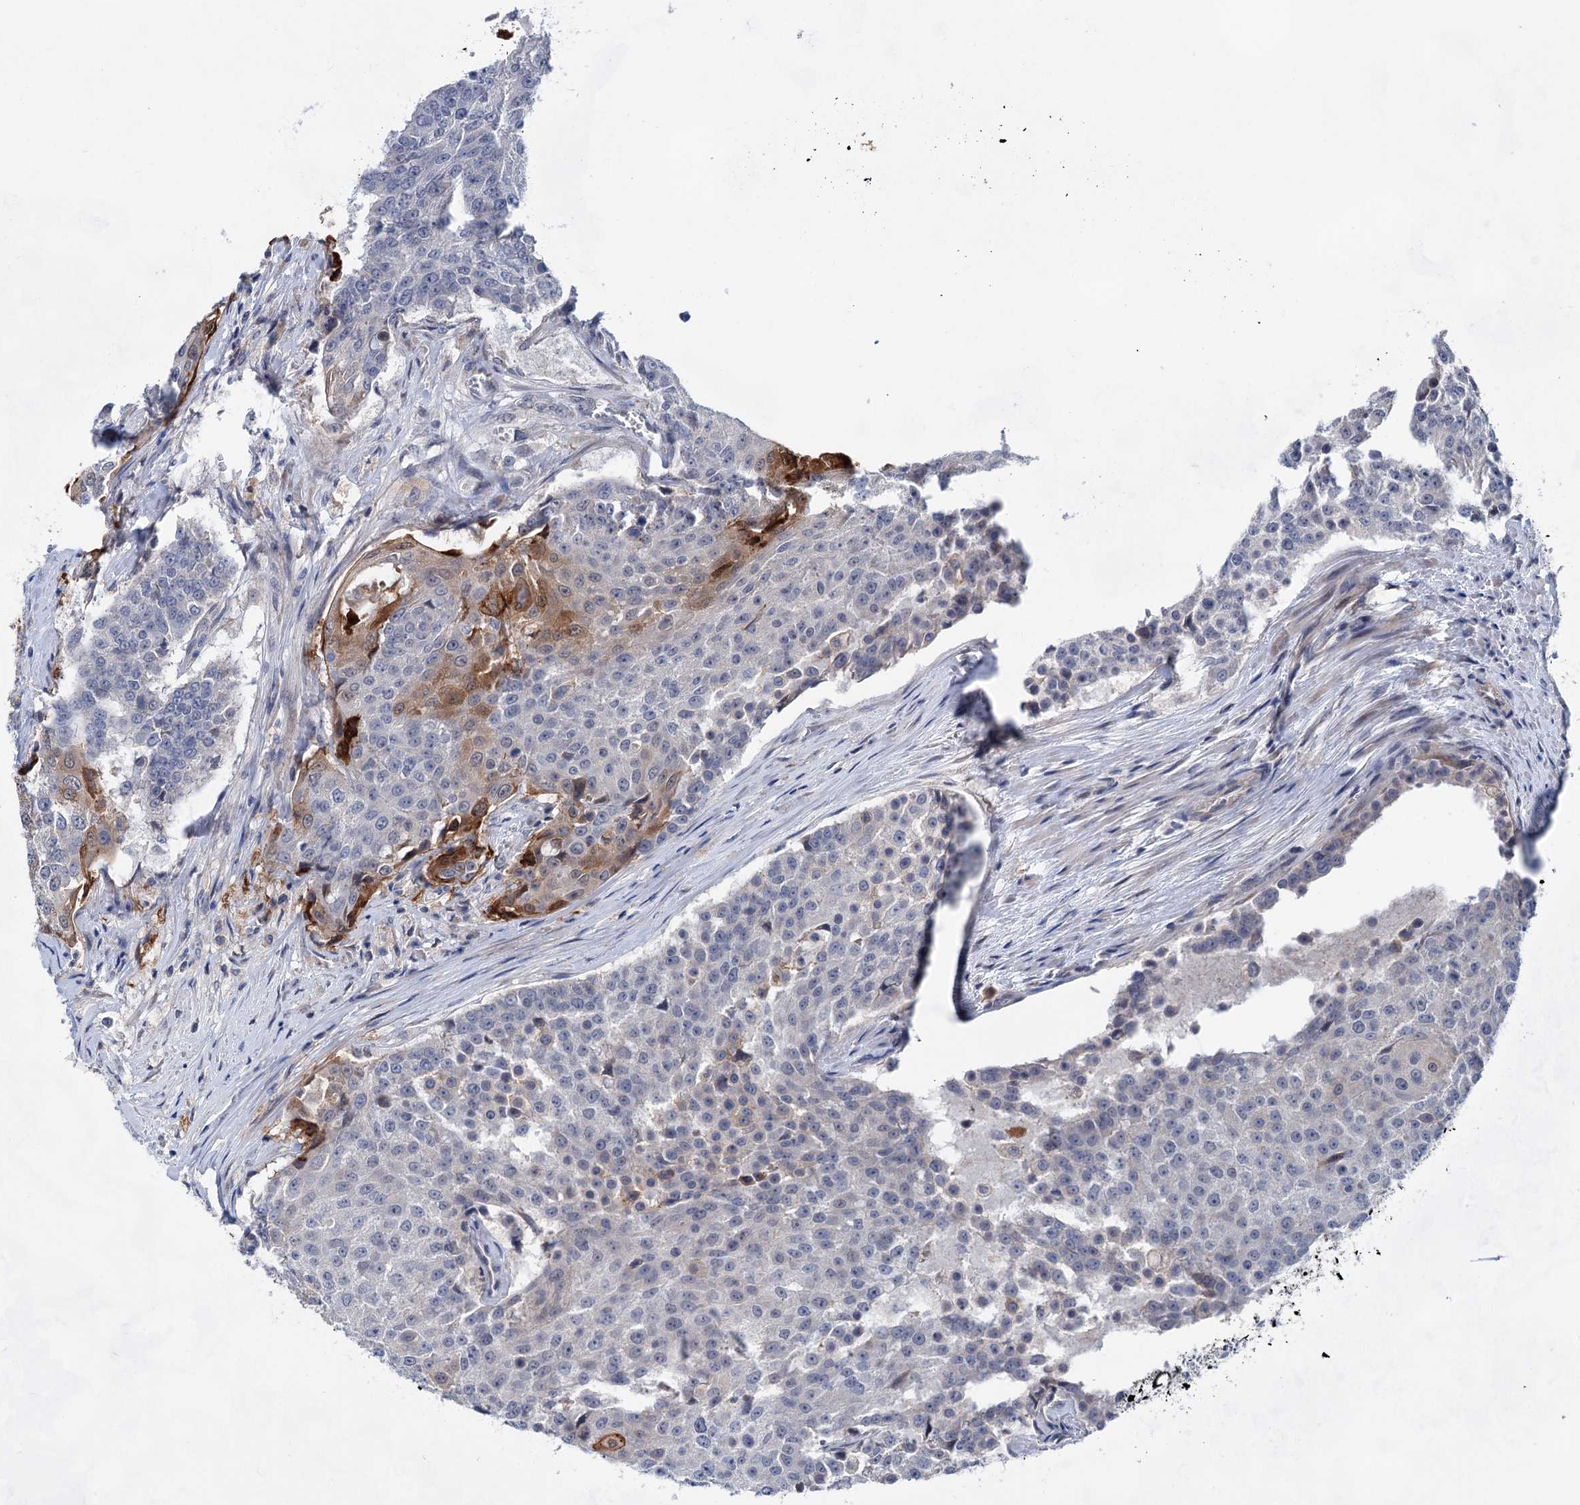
{"staining": {"intensity": "moderate", "quantity": "<25%", "location": "cytoplasmic/membranous"}, "tissue": "urothelial cancer", "cell_type": "Tumor cells", "image_type": "cancer", "snomed": [{"axis": "morphology", "description": "Urothelial carcinoma, High grade"}, {"axis": "topography", "description": "Urinary bladder"}], "caption": "A brown stain highlights moderate cytoplasmic/membranous positivity of a protein in urothelial cancer tumor cells.", "gene": "MORN3", "patient": {"sex": "female", "age": 63}}